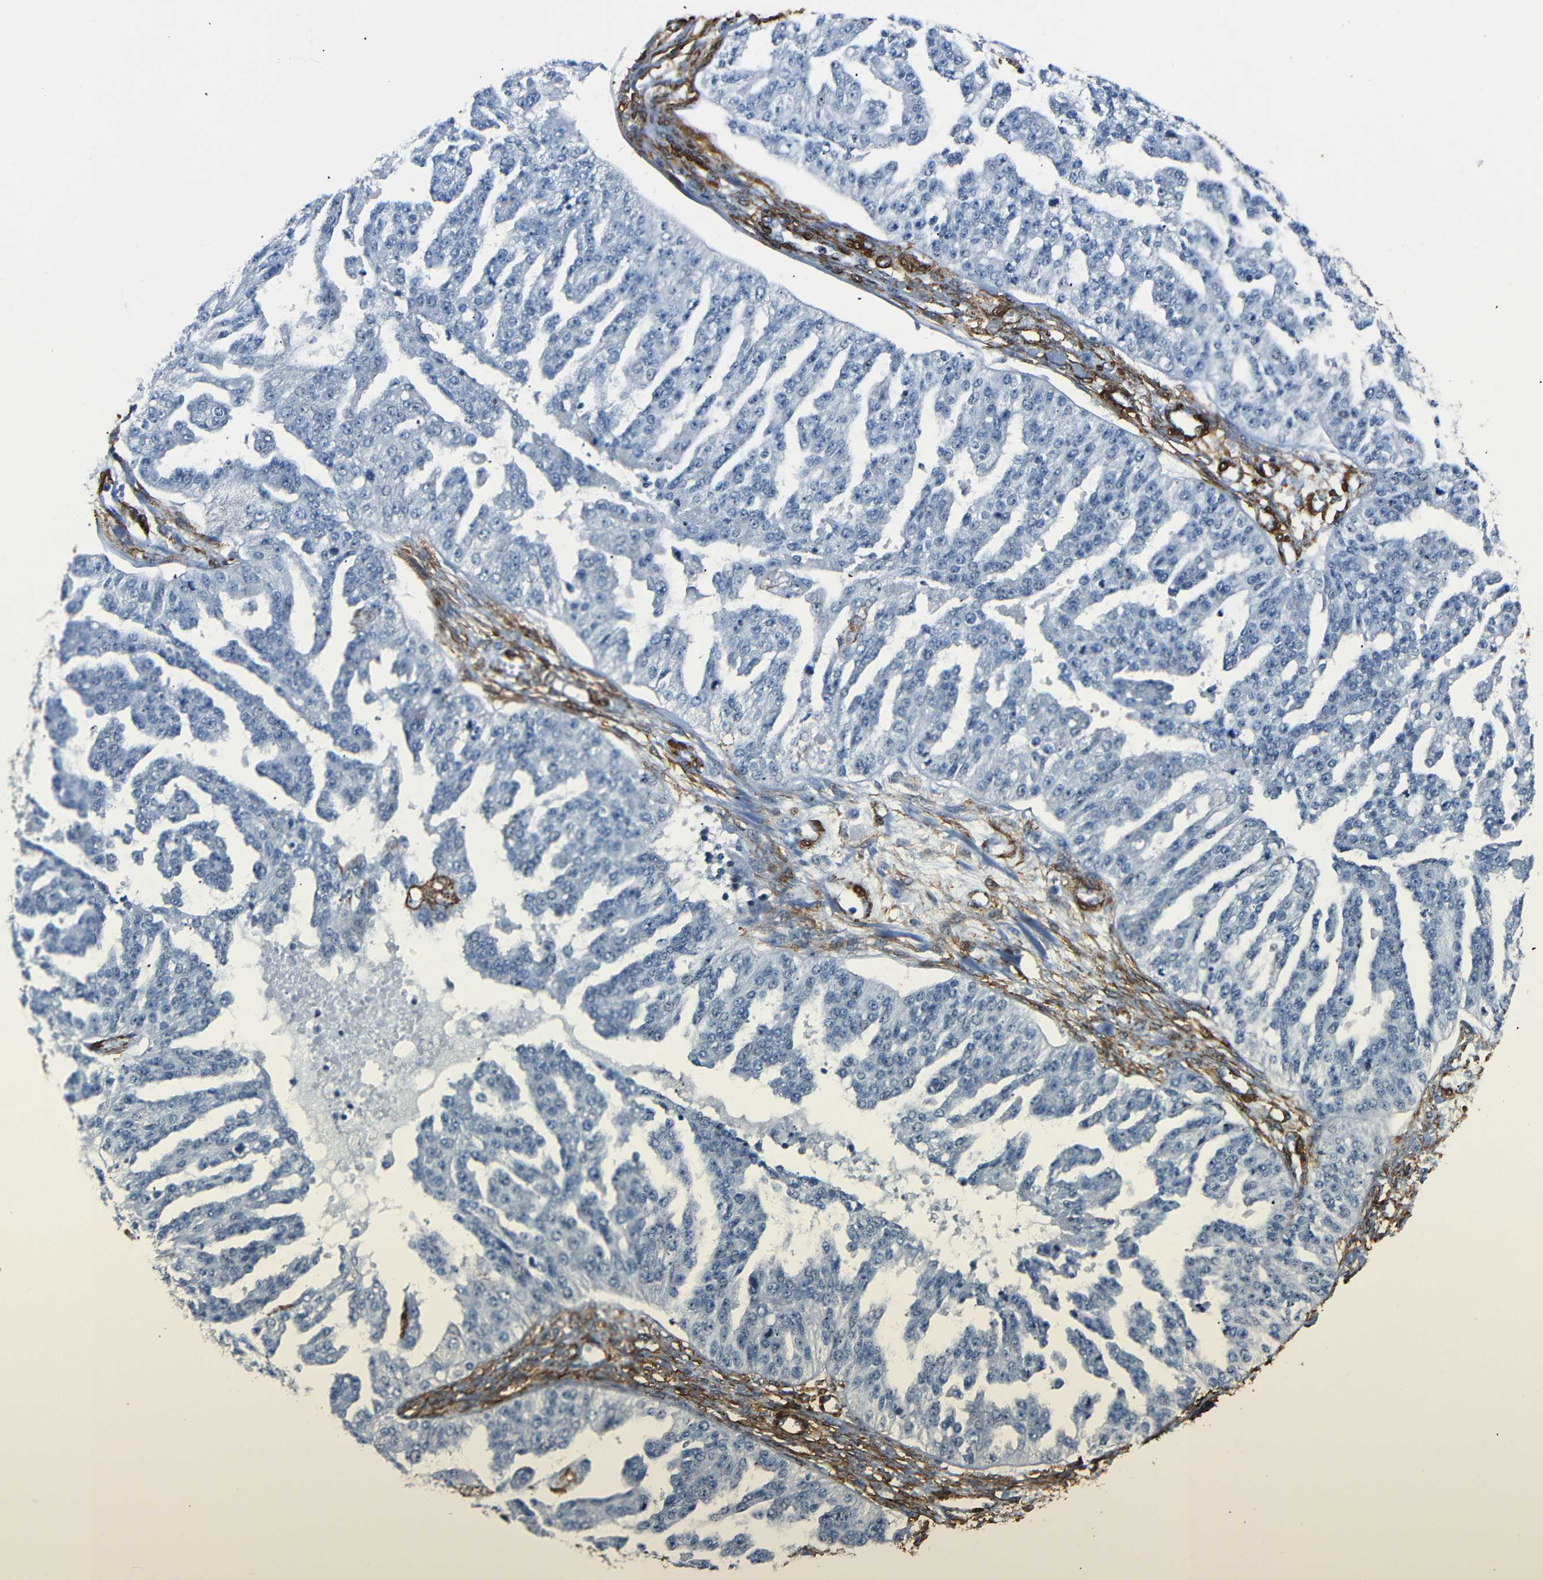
{"staining": {"intensity": "negative", "quantity": "none", "location": "none"}, "tissue": "ovarian cancer", "cell_type": "Tumor cells", "image_type": "cancer", "snomed": [{"axis": "morphology", "description": "Cystadenocarcinoma, serous, NOS"}, {"axis": "topography", "description": "Ovary"}], "caption": "Ovarian cancer (serous cystadenocarcinoma) was stained to show a protein in brown. There is no significant positivity in tumor cells. Nuclei are stained in blue.", "gene": "ACTA2", "patient": {"sex": "female", "age": 58}}